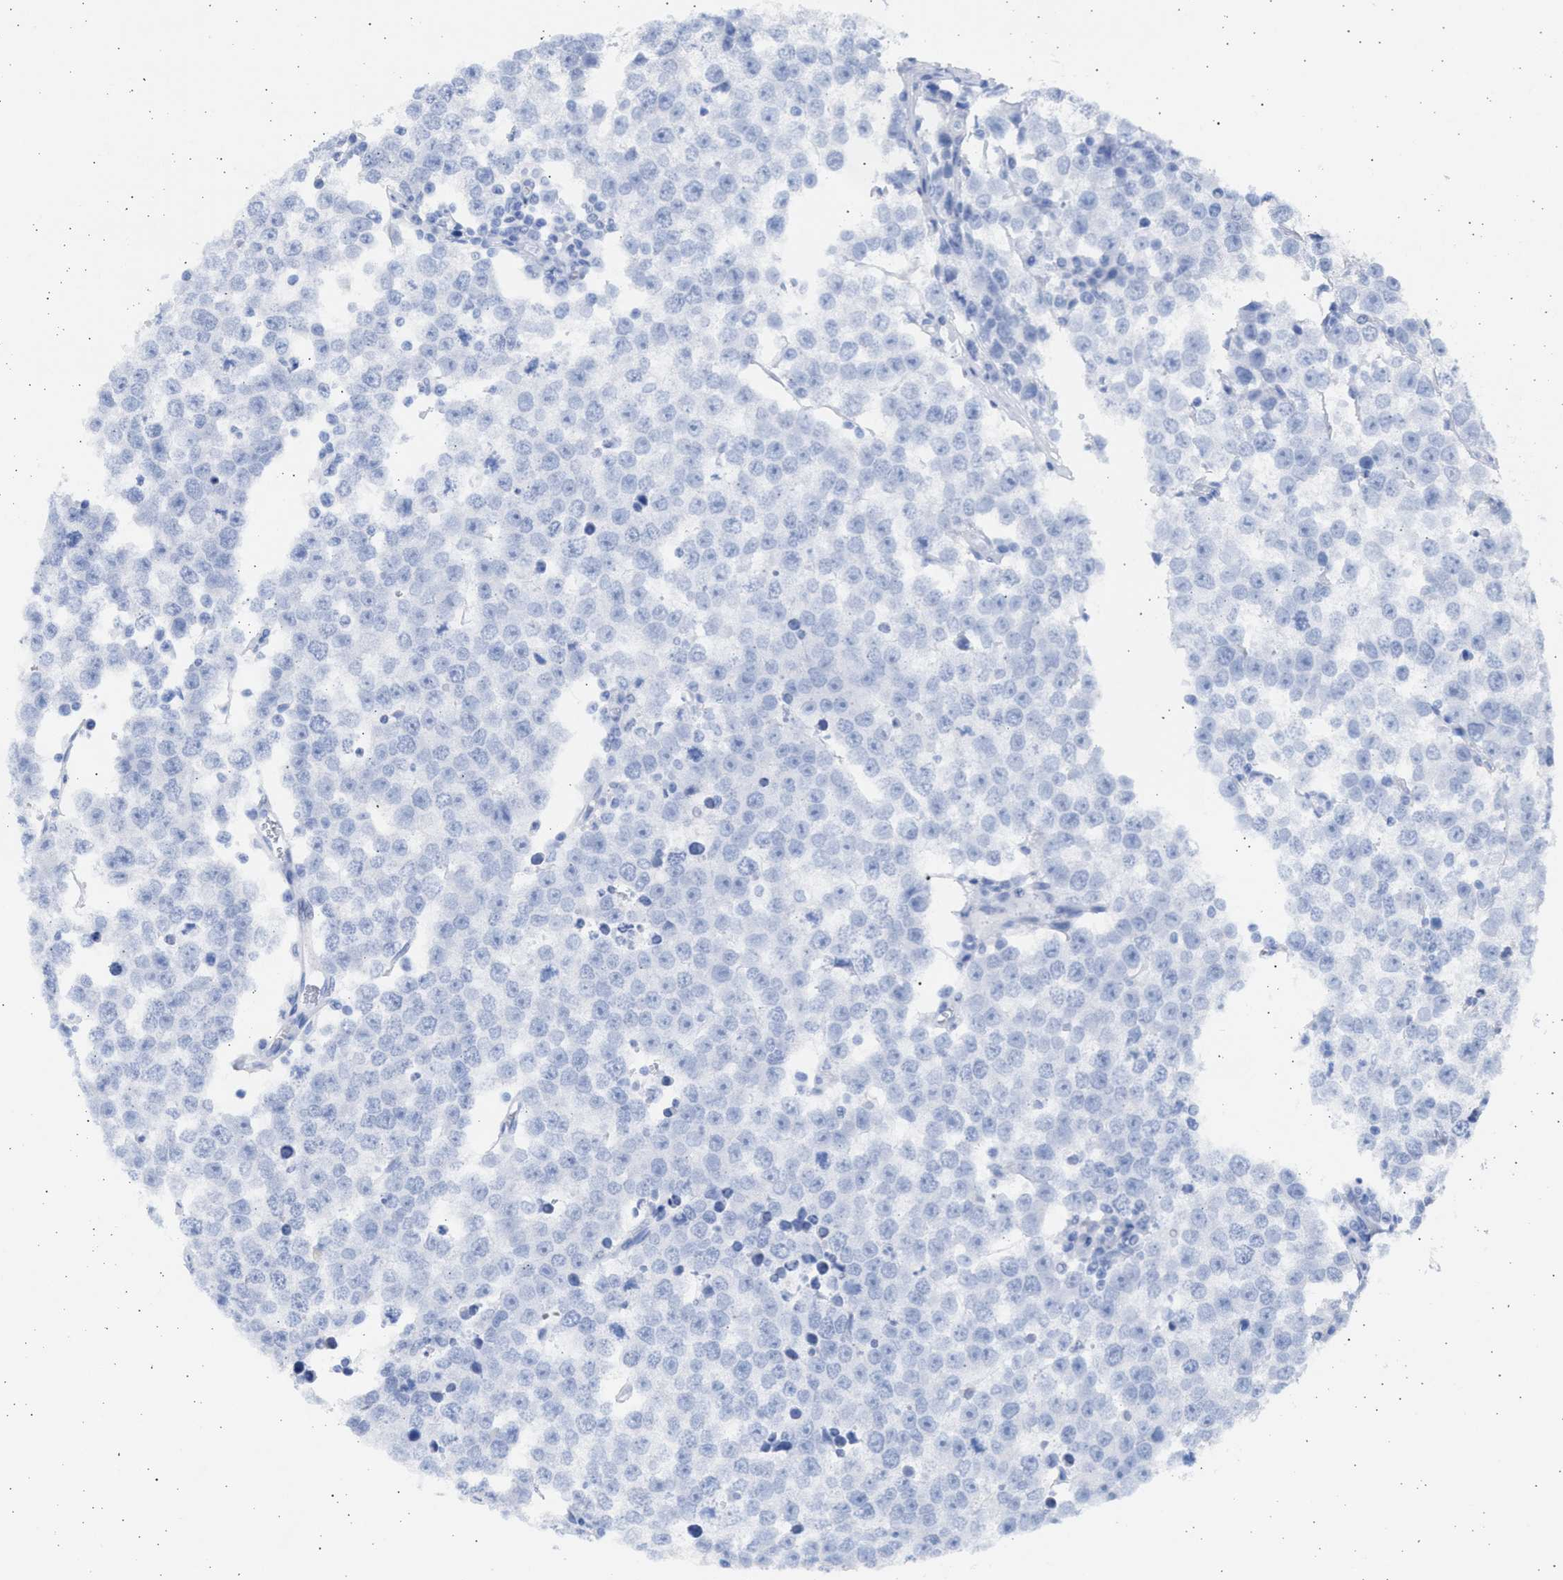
{"staining": {"intensity": "negative", "quantity": "none", "location": "none"}, "tissue": "testis cancer", "cell_type": "Tumor cells", "image_type": "cancer", "snomed": [{"axis": "morphology", "description": "Seminoma, NOS"}, {"axis": "morphology", "description": "Carcinoma, Embryonal, NOS"}, {"axis": "topography", "description": "Testis"}], "caption": "The histopathology image displays no staining of tumor cells in testis cancer (embryonal carcinoma).", "gene": "ALDOC", "patient": {"sex": "male", "age": 52}}